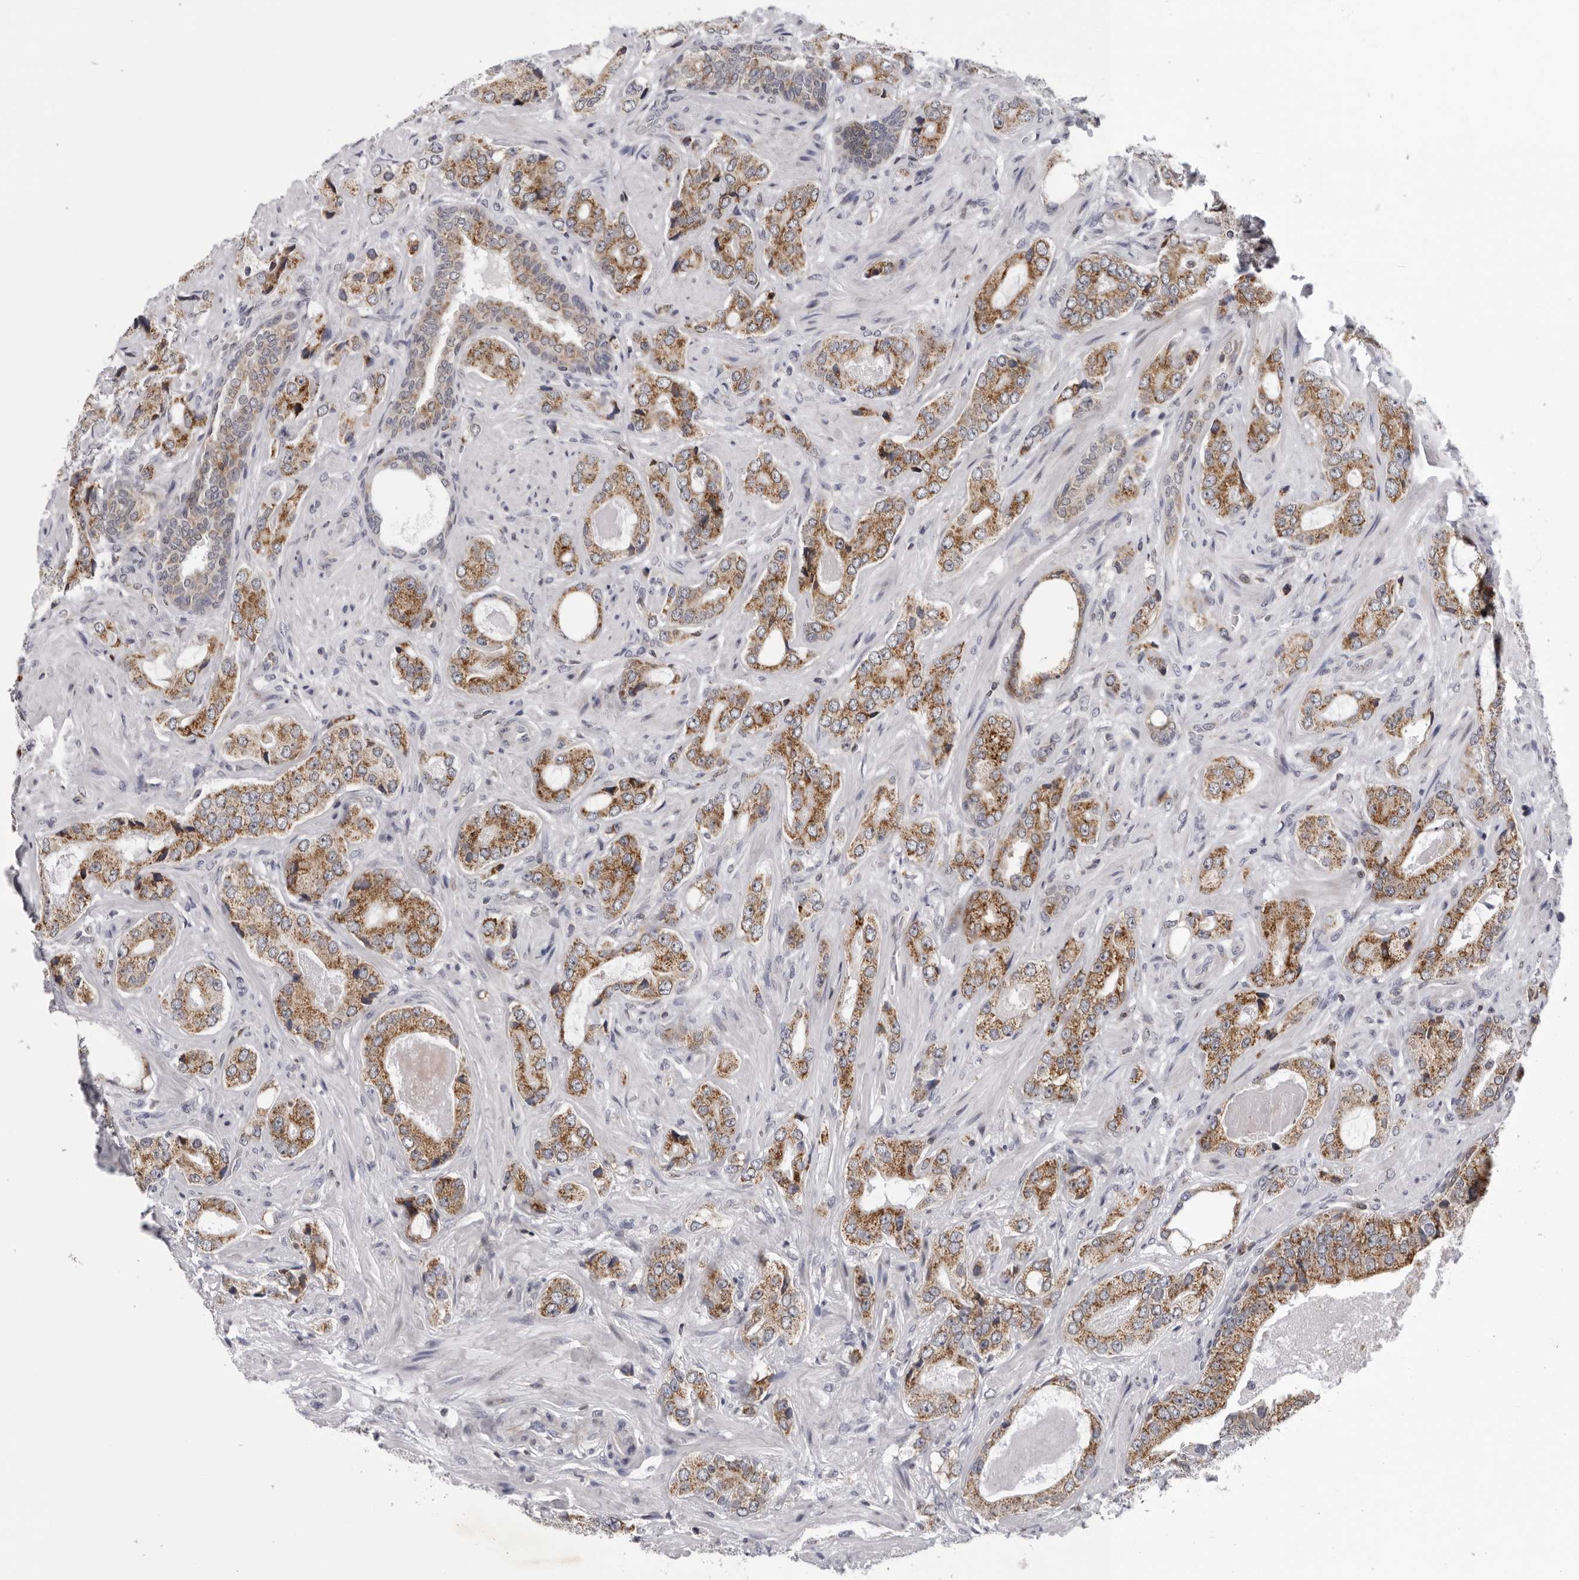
{"staining": {"intensity": "moderate", "quantity": ">75%", "location": "cytoplasmic/membranous"}, "tissue": "prostate cancer", "cell_type": "Tumor cells", "image_type": "cancer", "snomed": [{"axis": "morphology", "description": "Normal tissue, NOS"}, {"axis": "morphology", "description": "Adenocarcinoma, High grade"}, {"axis": "topography", "description": "Prostate"}, {"axis": "topography", "description": "Peripheral nerve tissue"}], "caption": "Immunohistochemistry micrograph of neoplastic tissue: human adenocarcinoma (high-grade) (prostate) stained using IHC demonstrates medium levels of moderate protein expression localized specifically in the cytoplasmic/membranous of tumor cells, appearing as a cytoplasmic/membranous brown color.", "gene": "CPT2", "patient": {"sex": "male", "age": 59}}